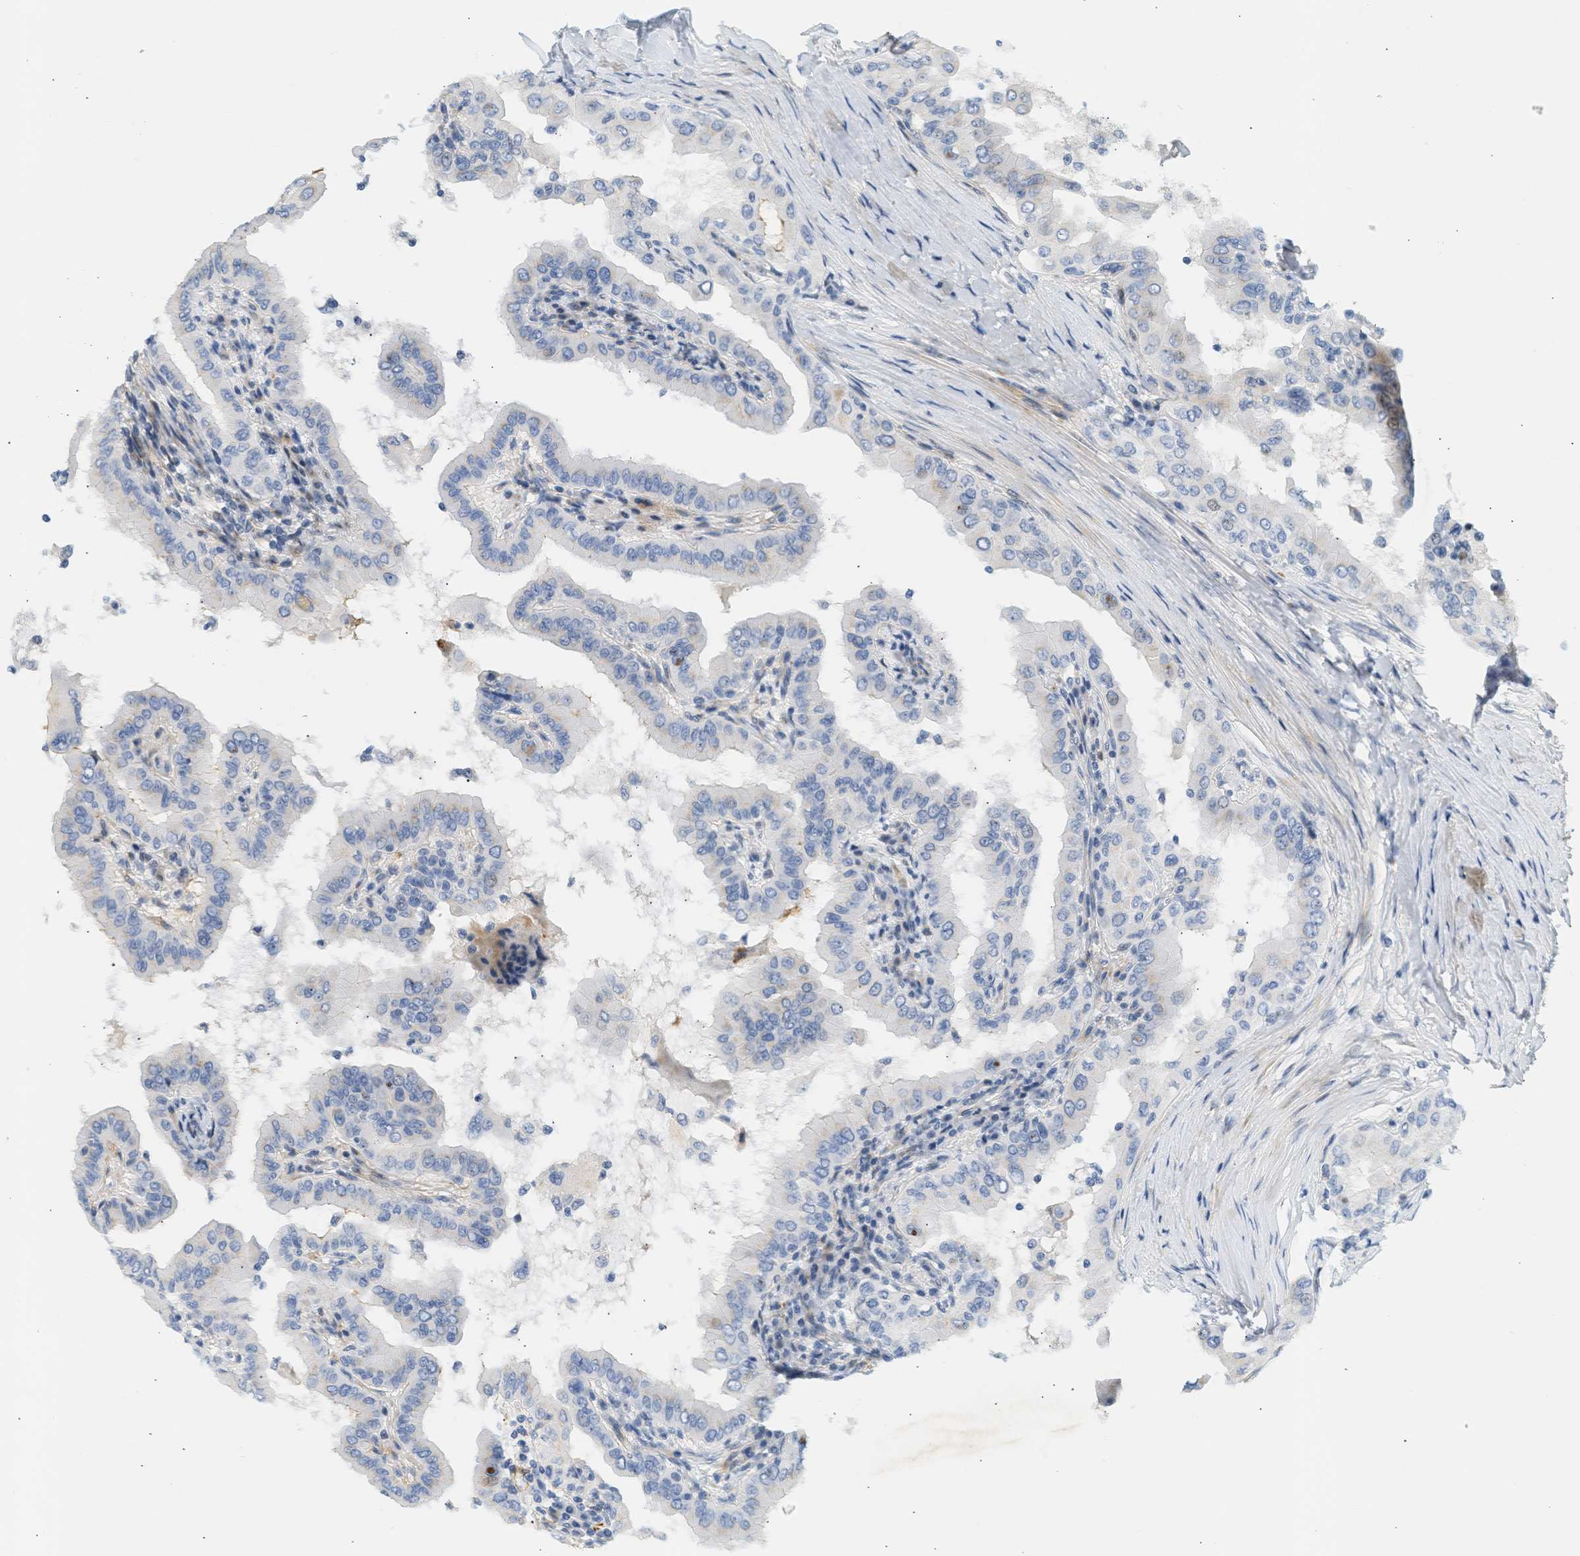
{"staining": {"intensity": "negative", "quantity": "none", "location": "none"}, "tissue": "thyroid cancer", "cell_type": "Tumor cells", "image_type": "cancer", "snomed": [{"axis": "morphology", "description": "Papillary adenocarcinoma, NOS"}, {"axis": "topography", "description": "Thyroid gland"}], "caption": "Thyroid papillary adenocarcinoma was stained to show a protein in brown. There is no significant expression in tumor cells.", "gene": "SLC30A7", "patient": {"sex": "male", "age": 33}}